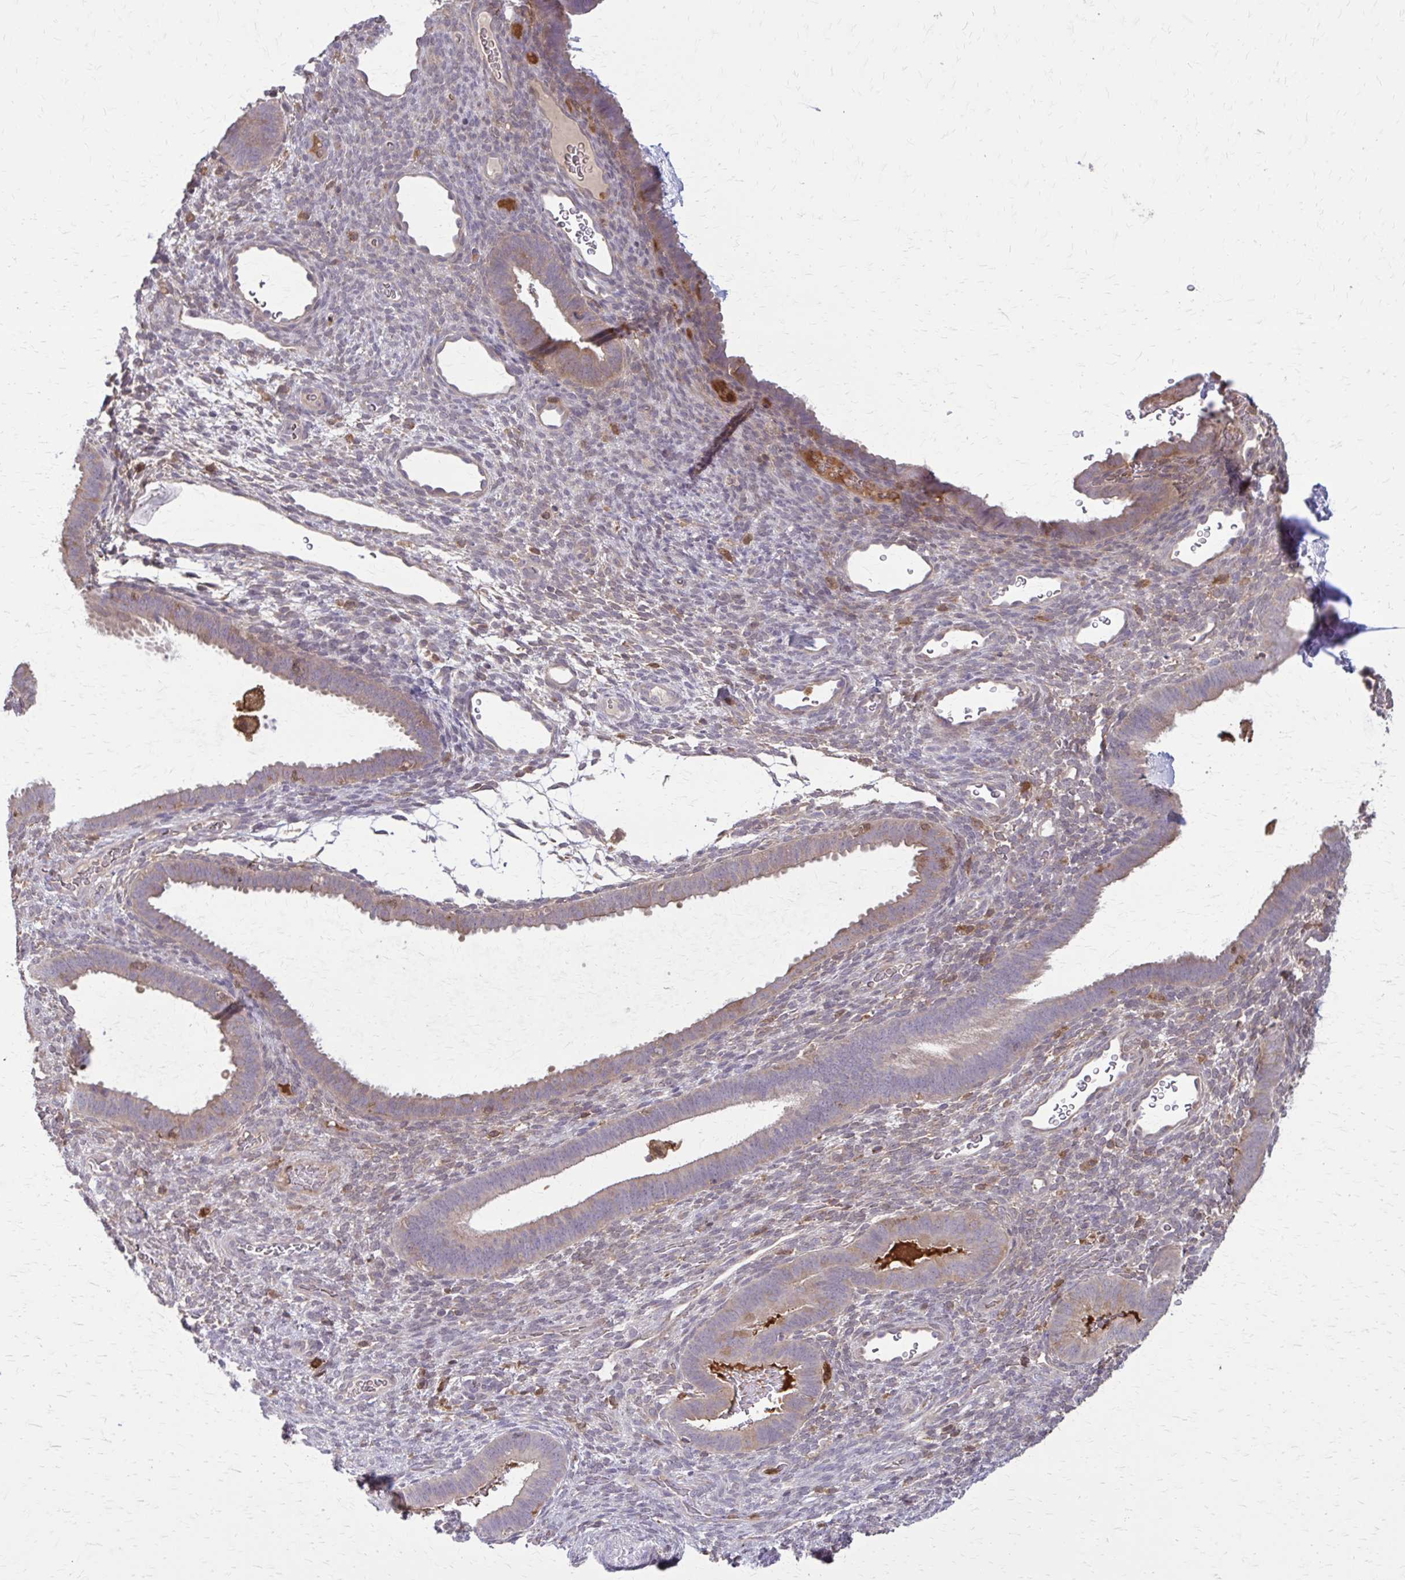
{"staining": {"intensity": "weak", "quantity": "<25%", "location": "cytoplasmic/membranous"}, "tissue": "endometrium", "cell_type": "Cells in endometrial stroma", "image_type": "normal", "snomed": [{"axis": "morphology", "description": "Normal tissue, NOS"}, {"axis": "topography", "description": "Endometrium"}], "caption": "DAB (3,3'-diaminobenzidine) immunohistochemical staining of benign endometrium reveals no significant staining in cells in endometrial stroma. Brightfield microscopy of immunohistochemistry stained with DAB (brown) and hematoxylin (blue), captured at high magnification.", "gene": "NRBF2", "patient": {"sex": "female", "age": 34}}